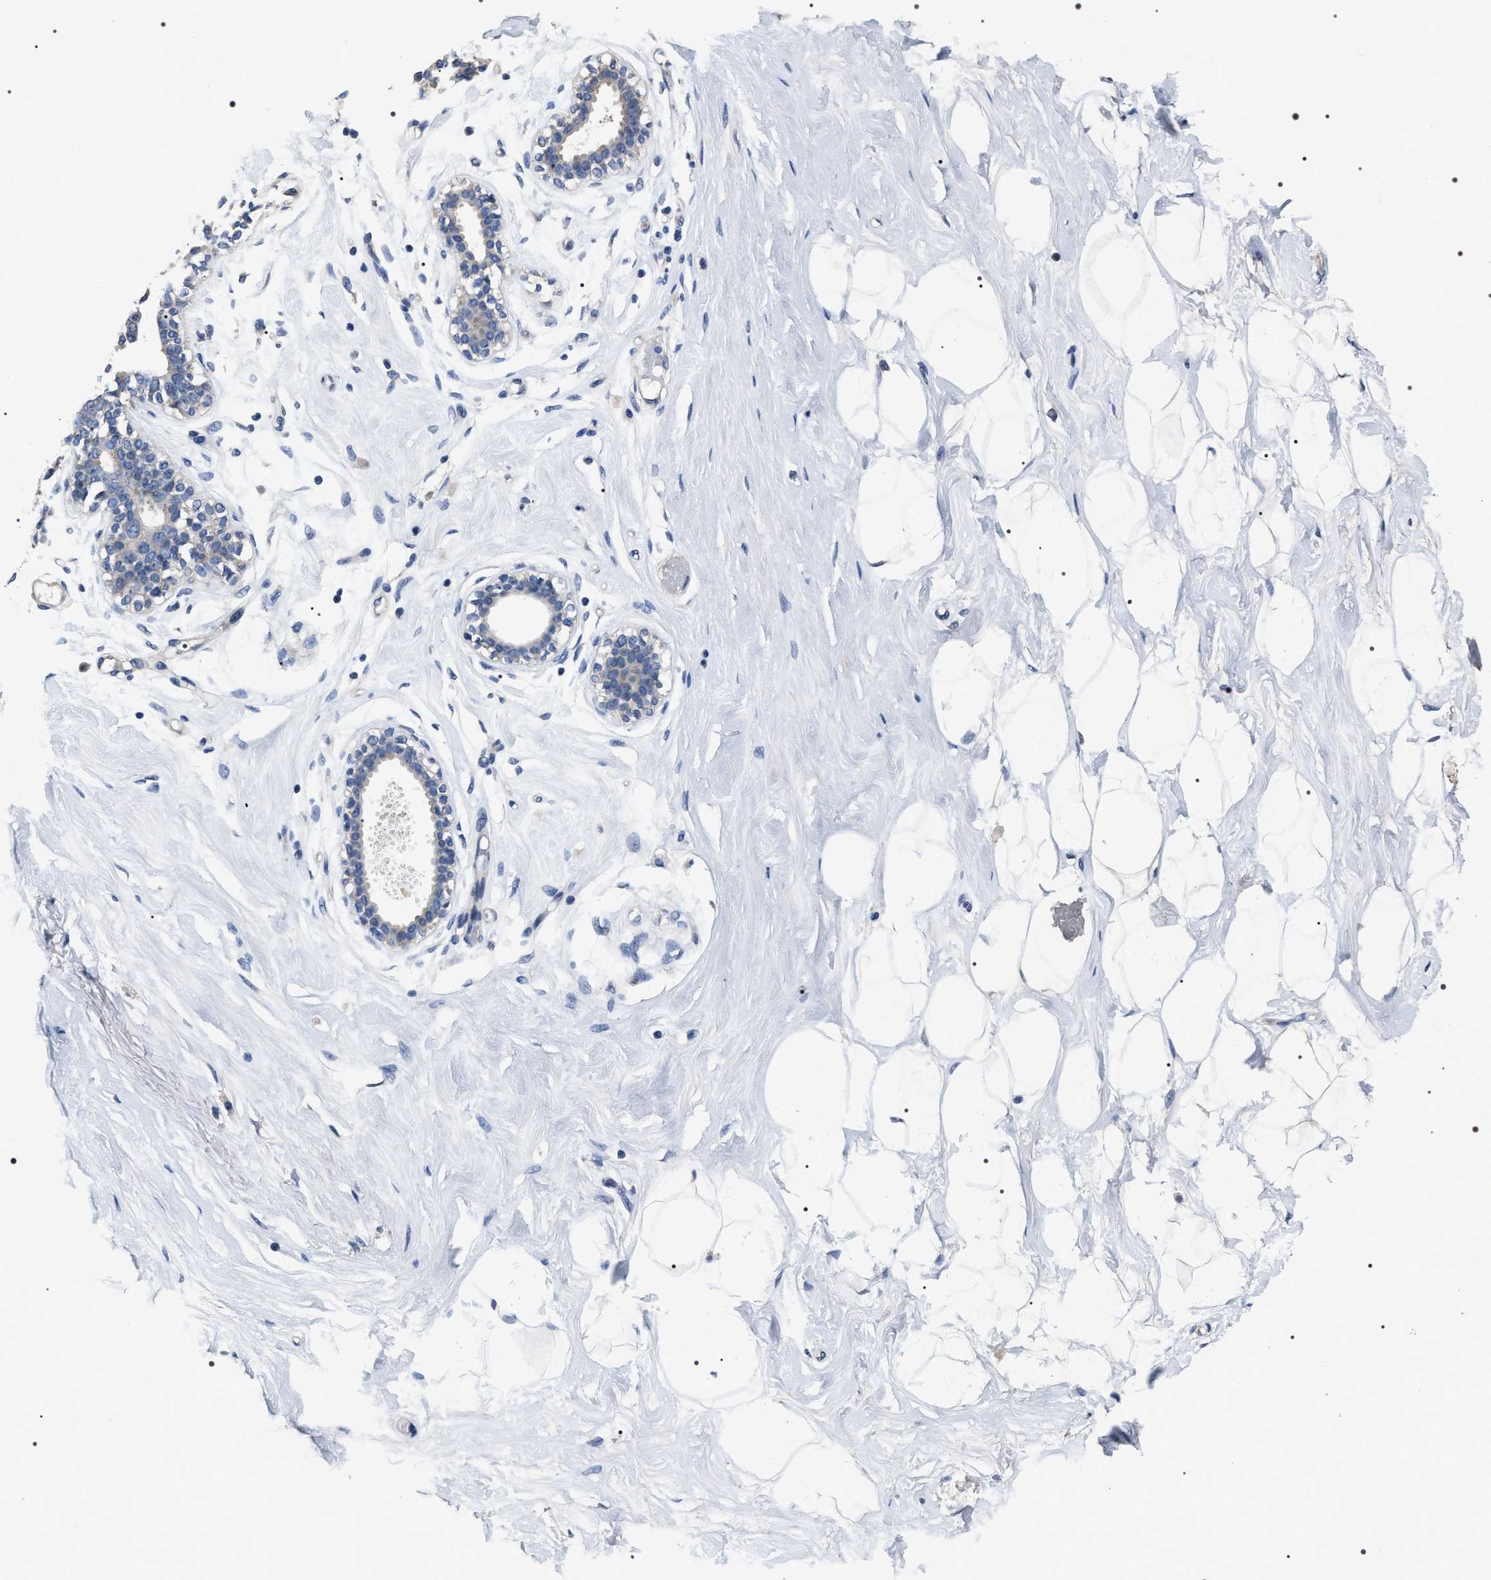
{"staining": {"intensity": "negative", "quantity": "none", "location": "none"}, "tissue": "breast", "cell_type": "Adipocytes", "image_type": "normal", "snomed": [{"axis": "morphology", "description": "Normal tissue, NOS"}, {"axis": "topography", "description": "Breast"}], "caption": "Adipocytes show no significant staining in normal breast. (DAB immunohistochemistry (IHC), high magnification).", "gene": "TRIM54", "patient": {"sex": "female", "age": 23}}